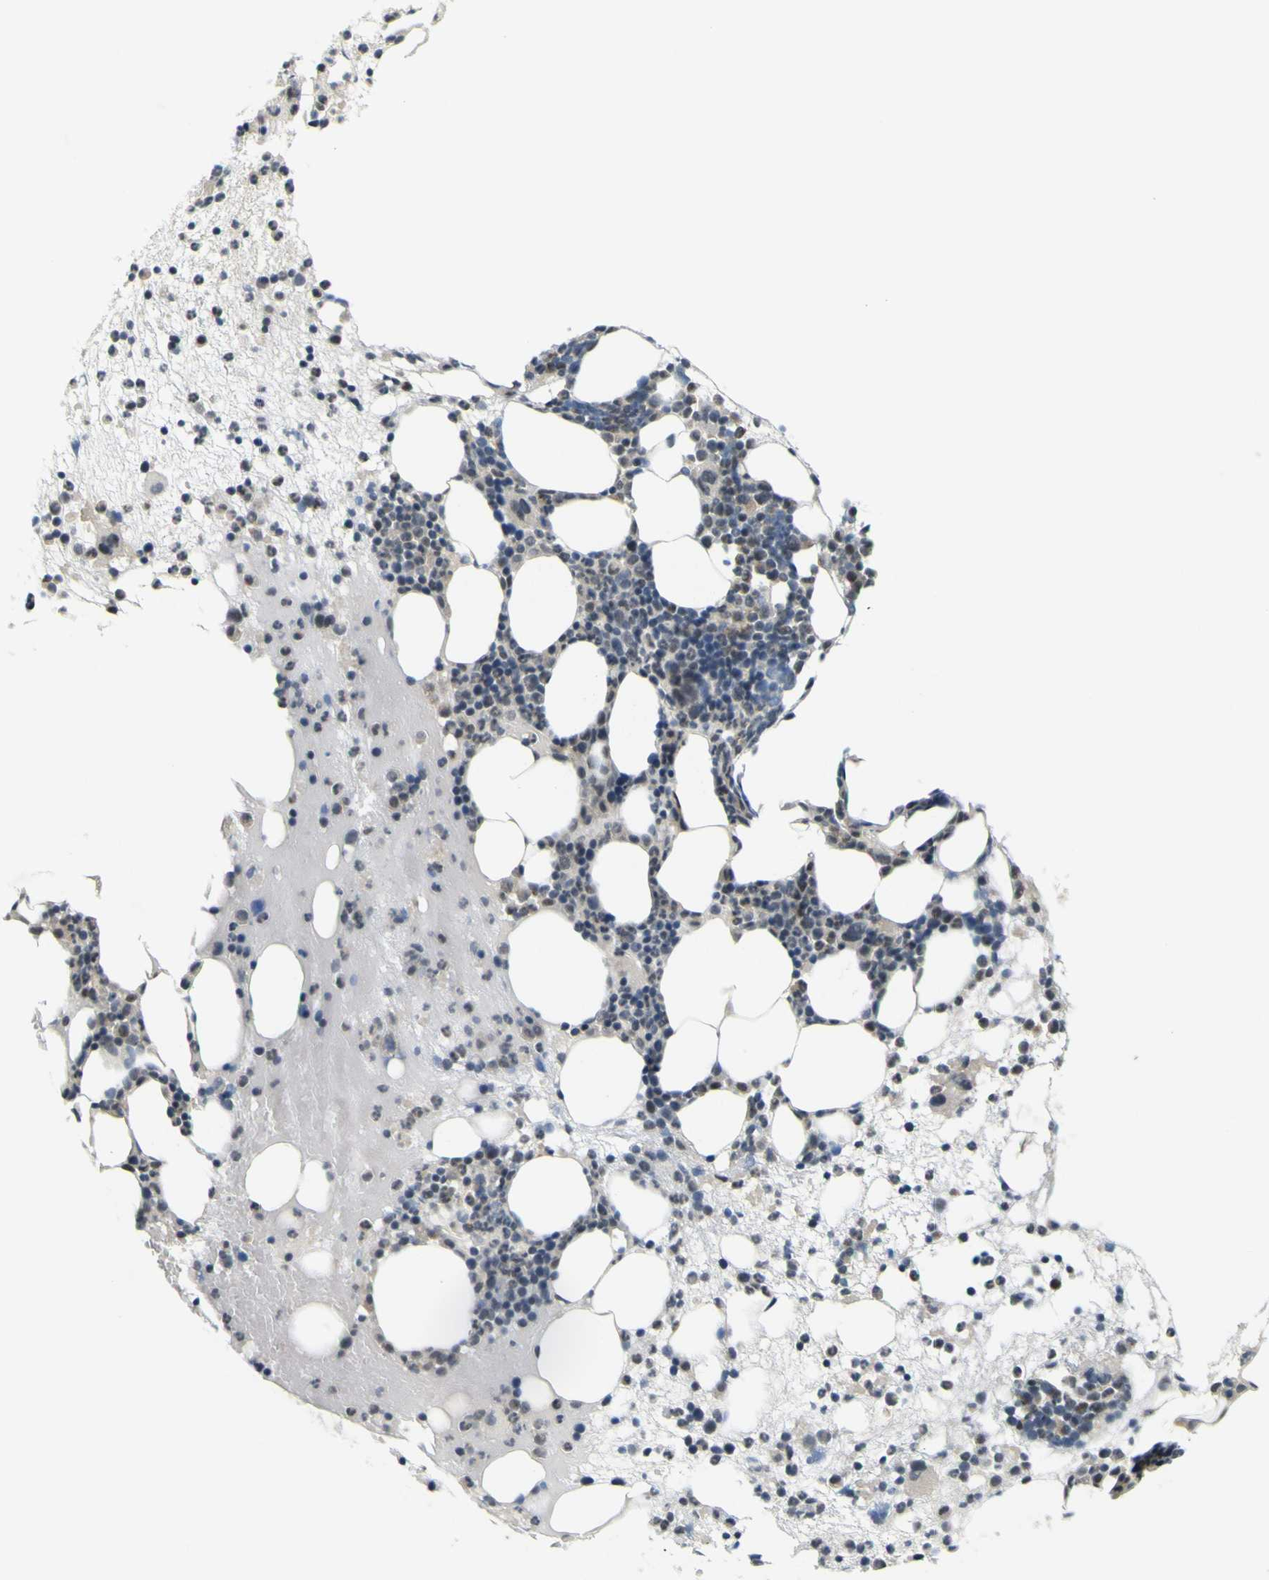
{"staining": {"intensity": "weak", "quantity": "<25%", "location": "cytoplasmic/membranous"}, "tissue": "bone marrow", "cell_type": "Hematopoietic cells", "image_type": "normal", "snomed": [{"axis": "morphology", "description": "Normal tissue, NOS"}, {"axis": "morphology", "description": "Inflammation, NOS"}, {"axis": "topography", "description": "Bone marrow"}], "caption": "An immunohistochemistry histopathology image of unremarkable bone marrow is shown. There is no staining in hematopoietic cells of bone marrow. (DAB IHC visualized using brightfield microscopy, high magnification).", "gene": "IGF2R", "patient": {"sex": "female", "age": 79}}